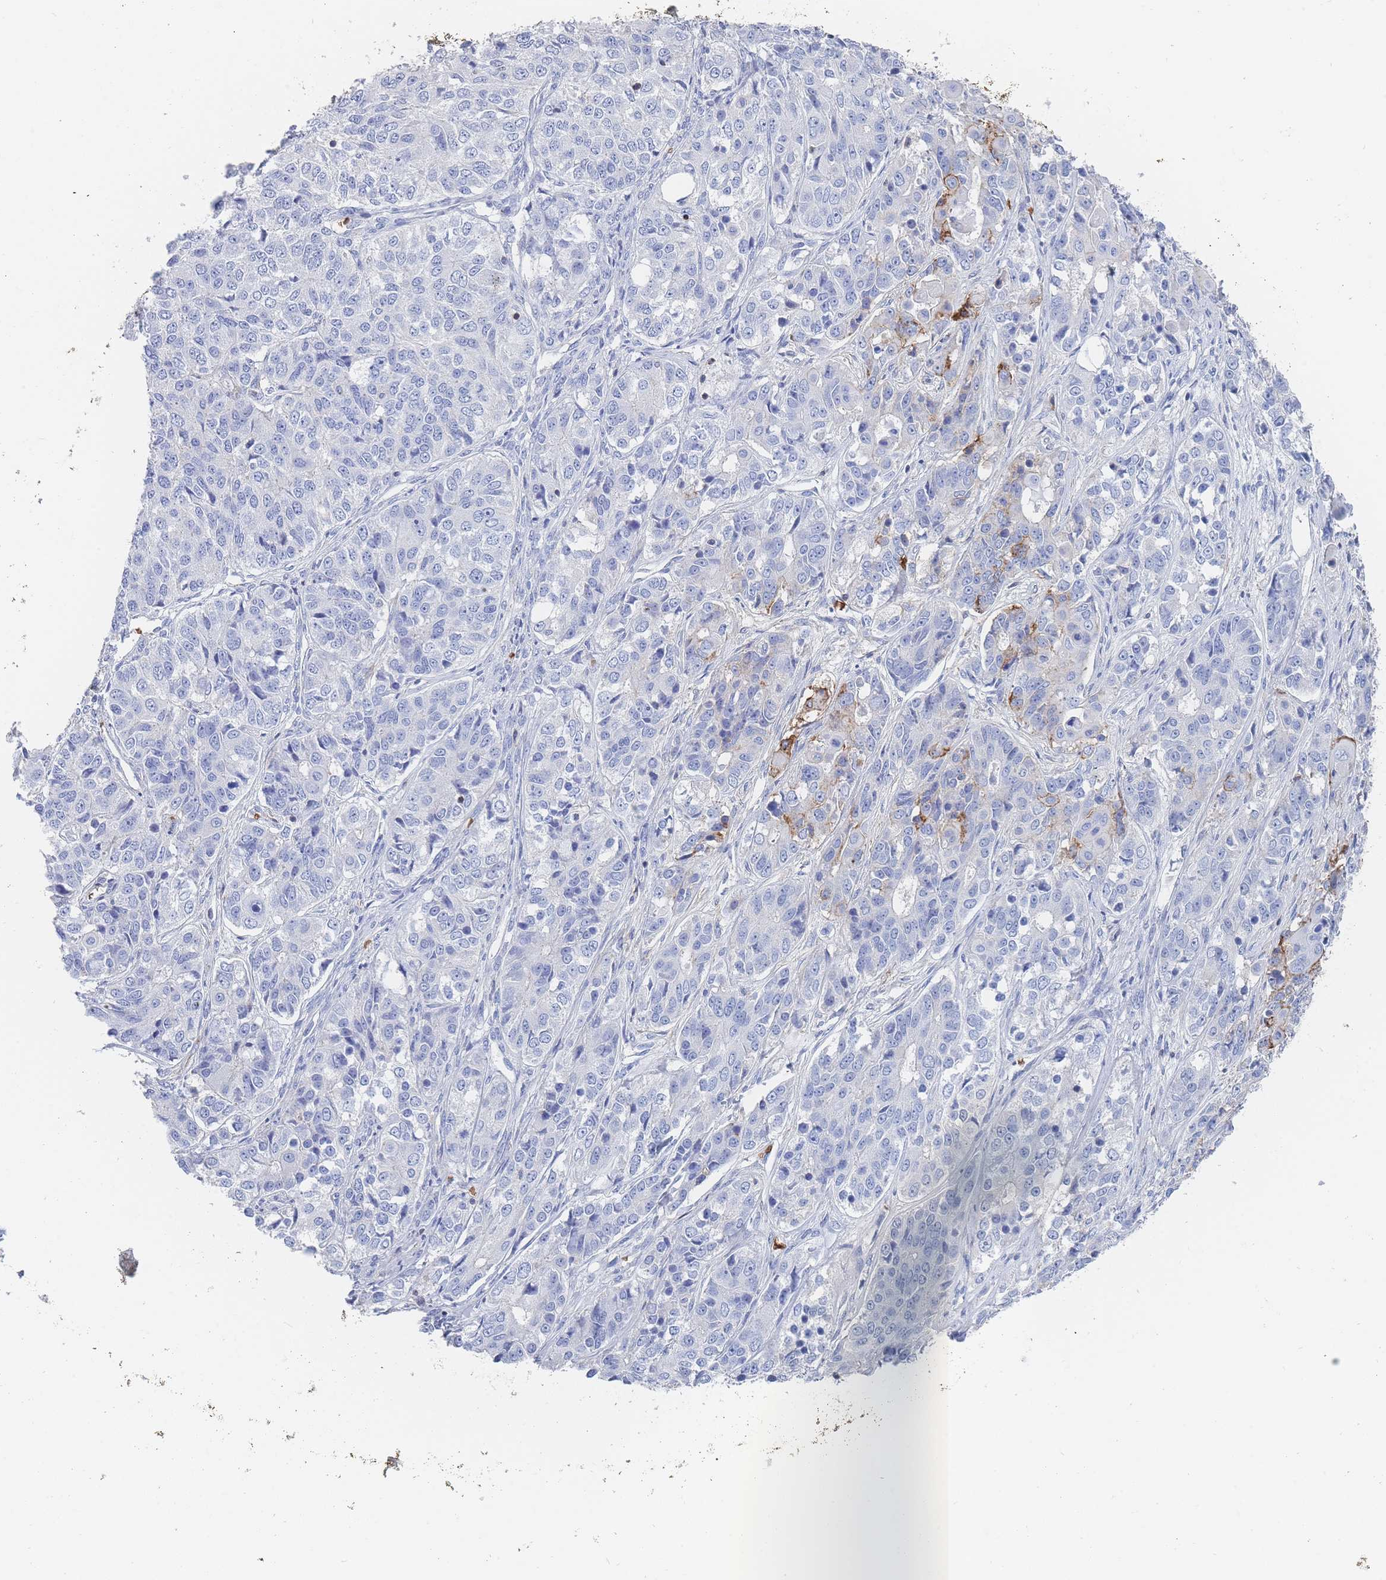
{"staining": {"intensity": "negative", "quantity": "none", "location": "none"}, "tissue": "ovarian cancer", "cell_type": "Tumor cells", "image_type": "cancer", "snomed": [{"axis": "morphology", "description": "Carcinoma, endometroid"}, {"axis": "topography", "description": "Ovary"}], "caption": "Immunohistochemical staining of ovarian endometroid carcinoma shows no significant expression in tumor cells. (DAB (3,3'-diaminobenzidine) immunohistochemistry with hematoxylin counter stain).", "gene": "SLC2A1", "patient": {"sex": "female", "age": 51}}